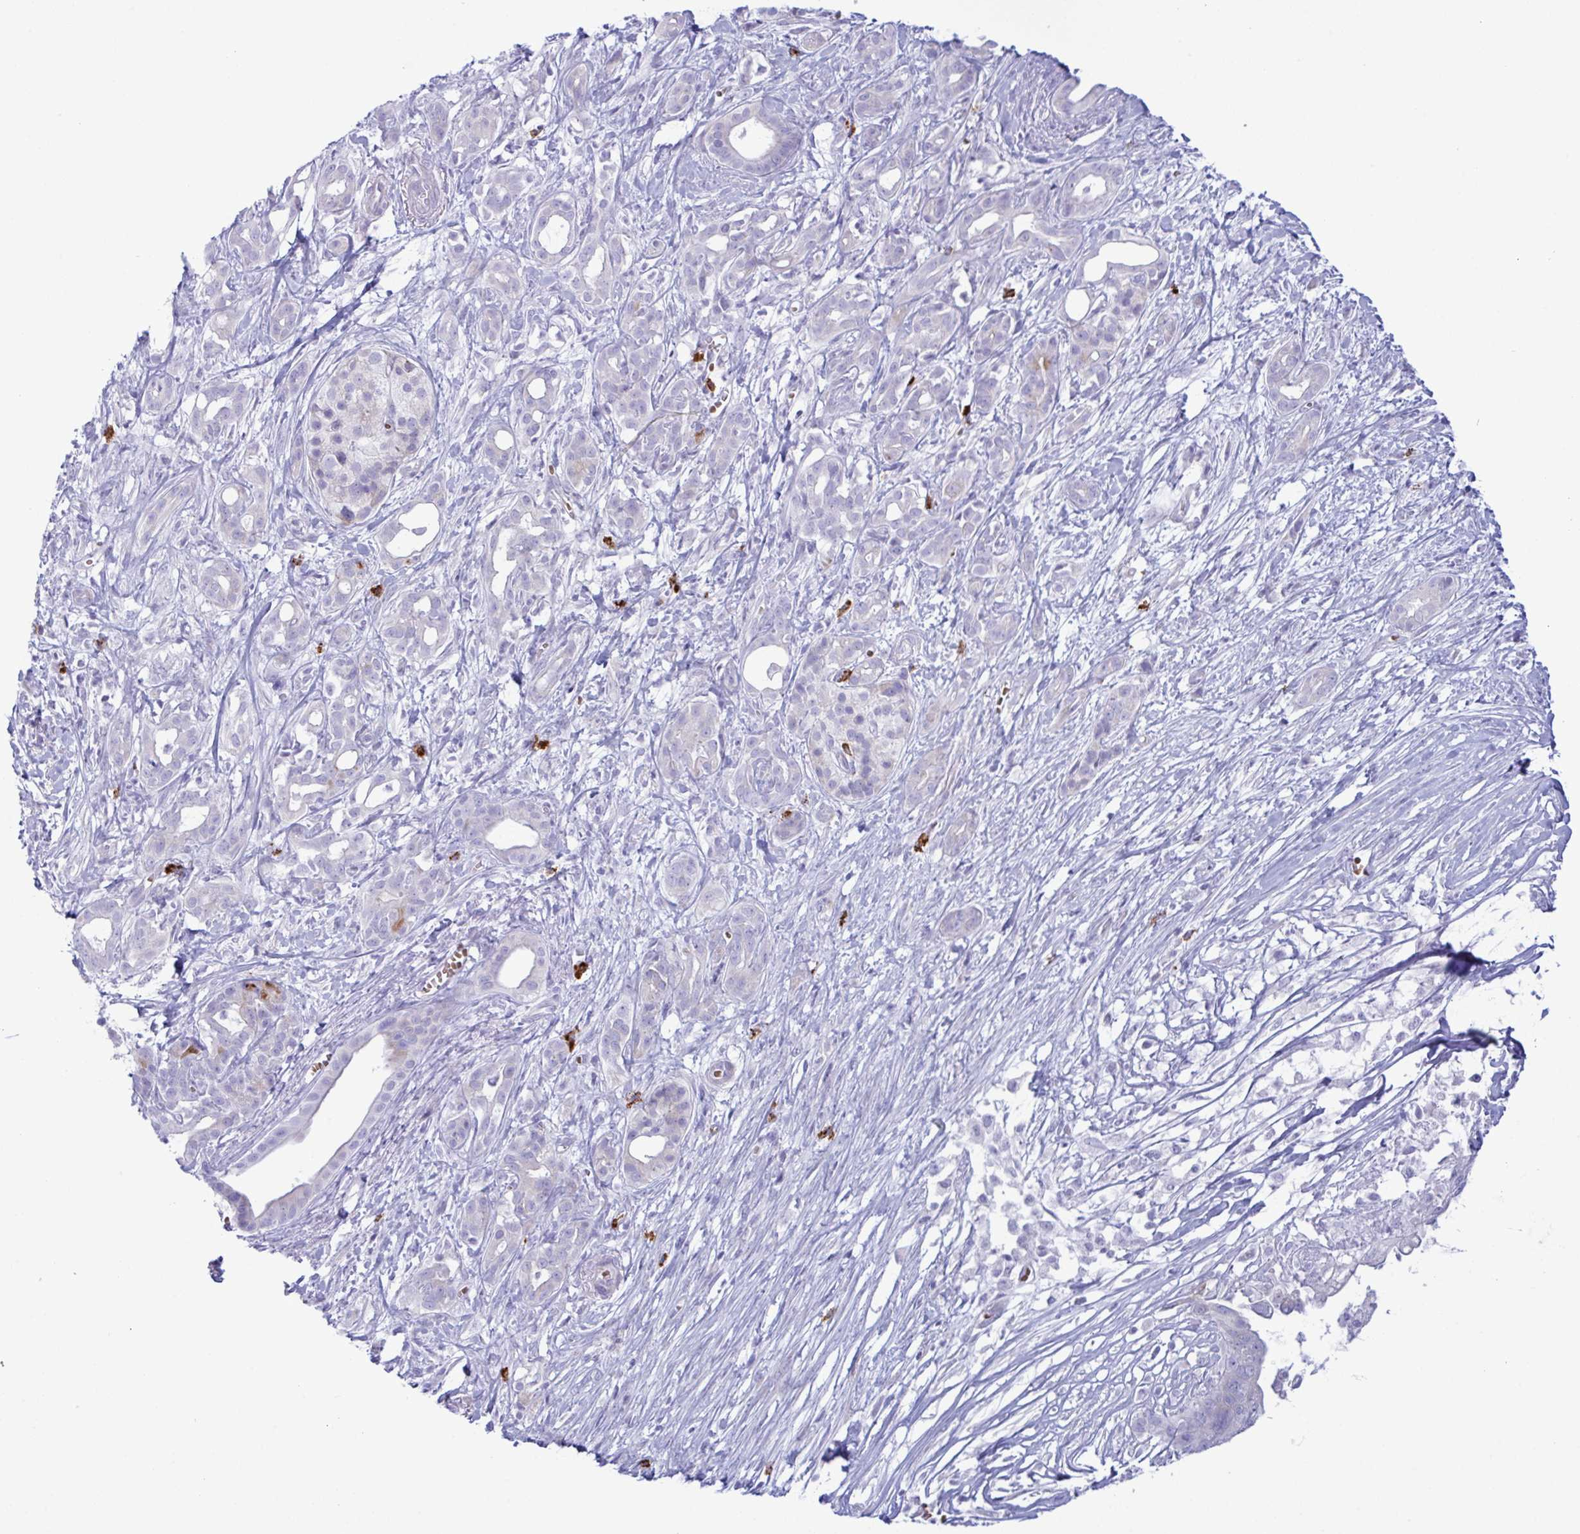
{"staining": {"intensity": "negative", "quantity": "none", "location": "none"}, "tissue": "pancreatic cancer", "cell_type": "Tumor cells", "image_type": "cancer", "snomed": [{"axis": "morphology", "description": "Adenocarcinoma, NOS"}, {"axis": "topography", "description": "Pancreas"}], "caption": "The IHC image has no significant staining in tumor cells of pancreatic cancer (adenocarcinoma) tissue.", "gene": "ZNF684", "patient": {"sex": "male", "age": 61}}